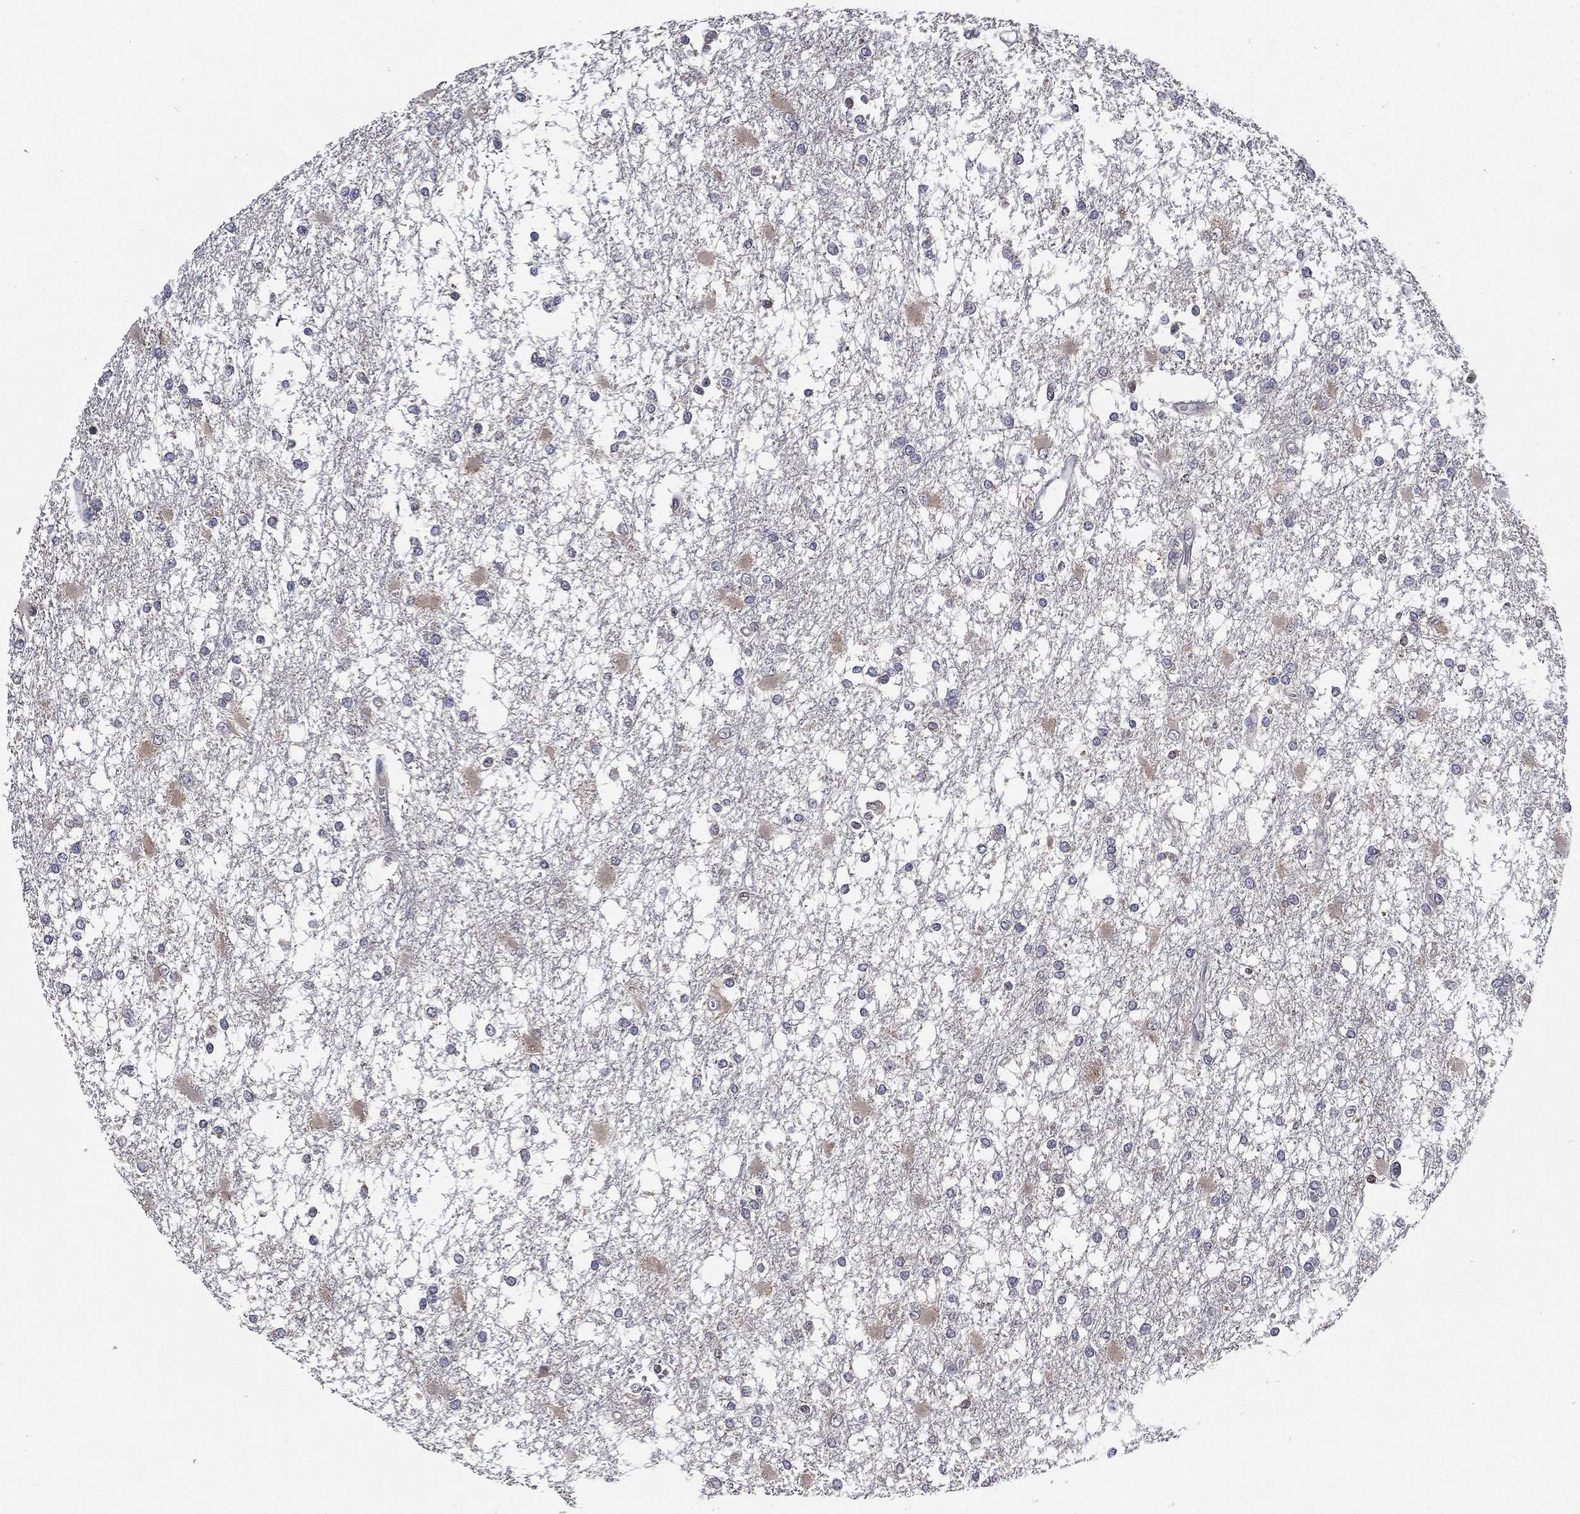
{"staining": {"intensity": "negative", "quantity": "none", "location": "none"}, "tissue": "glioma", "cell_type": "Tumor cells", "image_type": "cancer", "snomed": [{"axis": "morphology", "description": "Glioma, malignant, High grade"}, {"axis": "topography", "description": "Cerebral cortex"}], "caption": "Protein analysis of glioma exhibits no significant expression in tumor cells.", "gene": "SMPD3", "patient": {"sex": "male", "age": 79}}